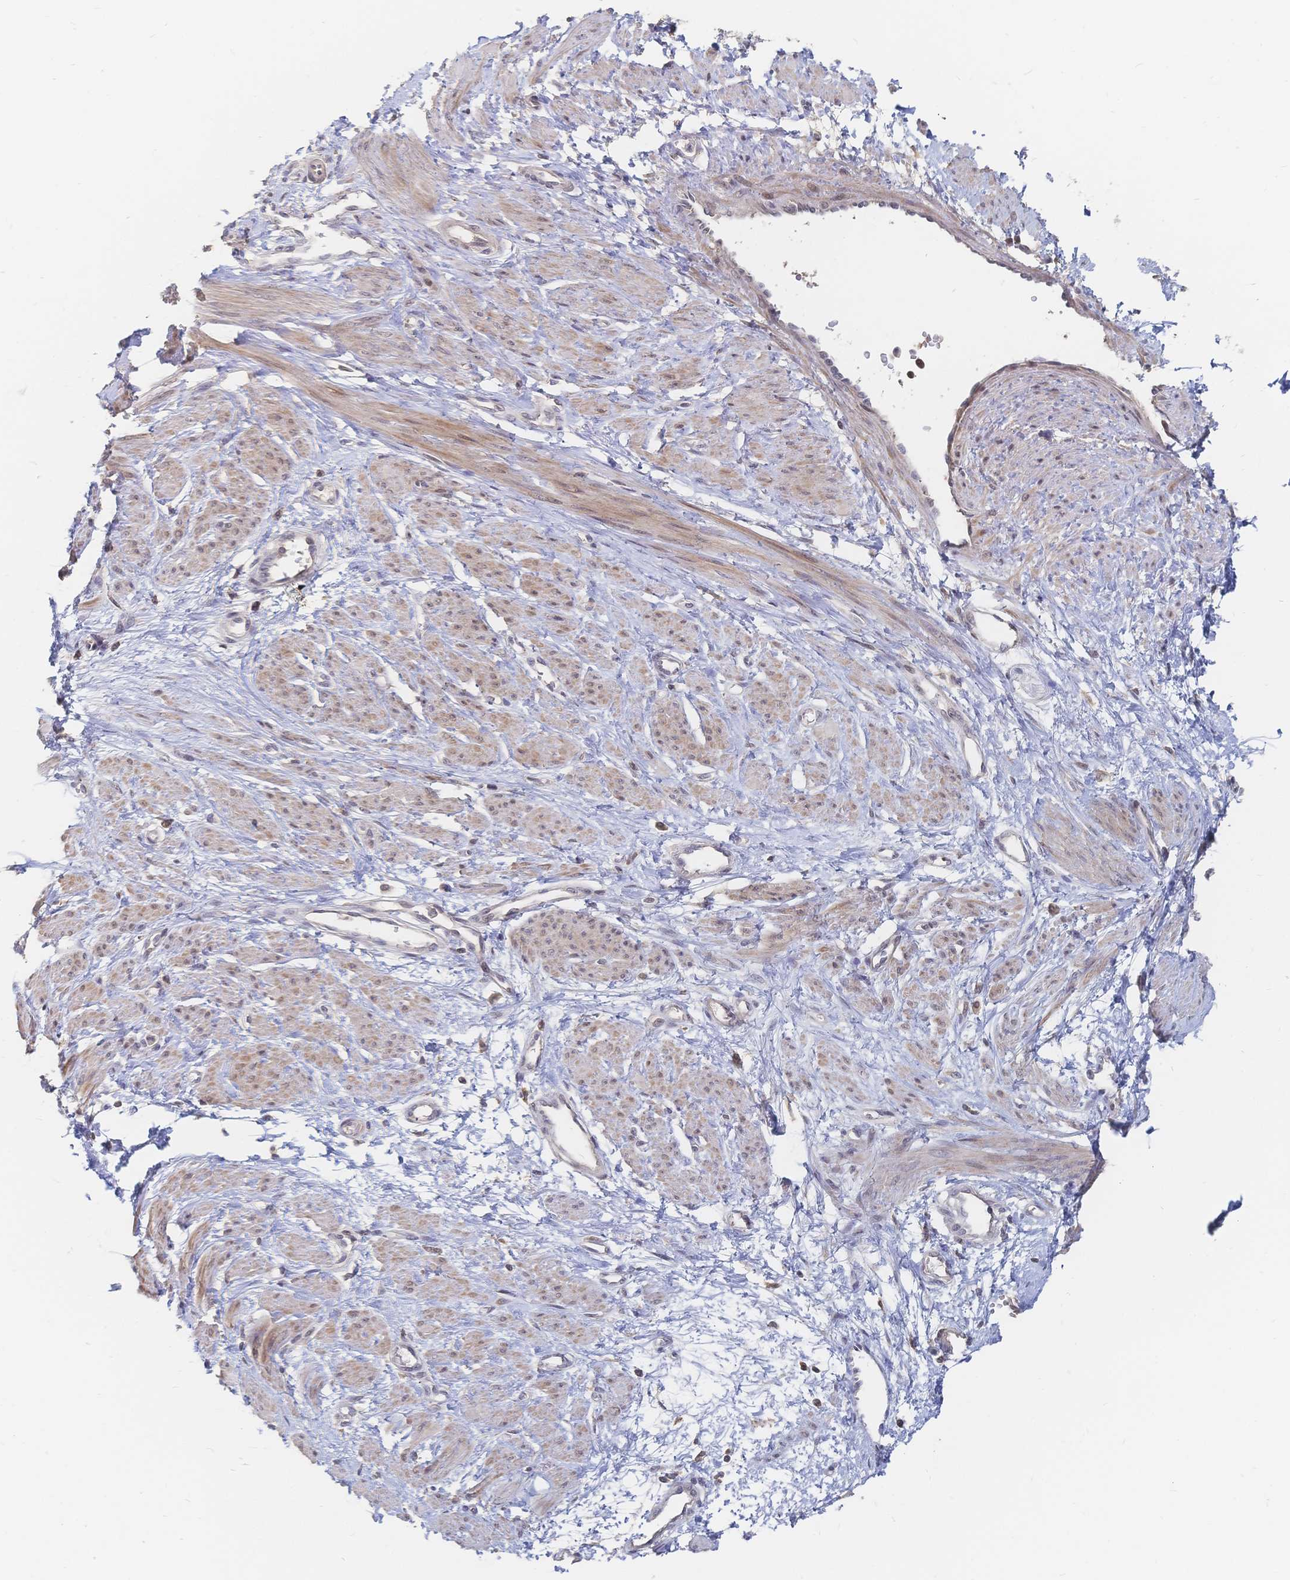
{"staining": {"intensity": "weak", "quantity": ">75%", "location": "cytoplasmic/membranous,nuclear"}, "tissue": "smooth muscle", "cell_type": "Smooth muscle cells", "image_type": "normal", "snomed": [{"axis": "morphology", "description": "Normal tissue, NOS"}, {"axis": "topography", "description": "Smooth muscle"}, {"axis": "topography", "description": "Uterus"}], "caption": "Protein staining reveals weak cytoplasmic/membranous,nuclear staining in about >75% of smooth muscle cells in unremarkable smooth muscle.", "gene": "LRP5", "patient": {"sex": "female", "age": 39}}